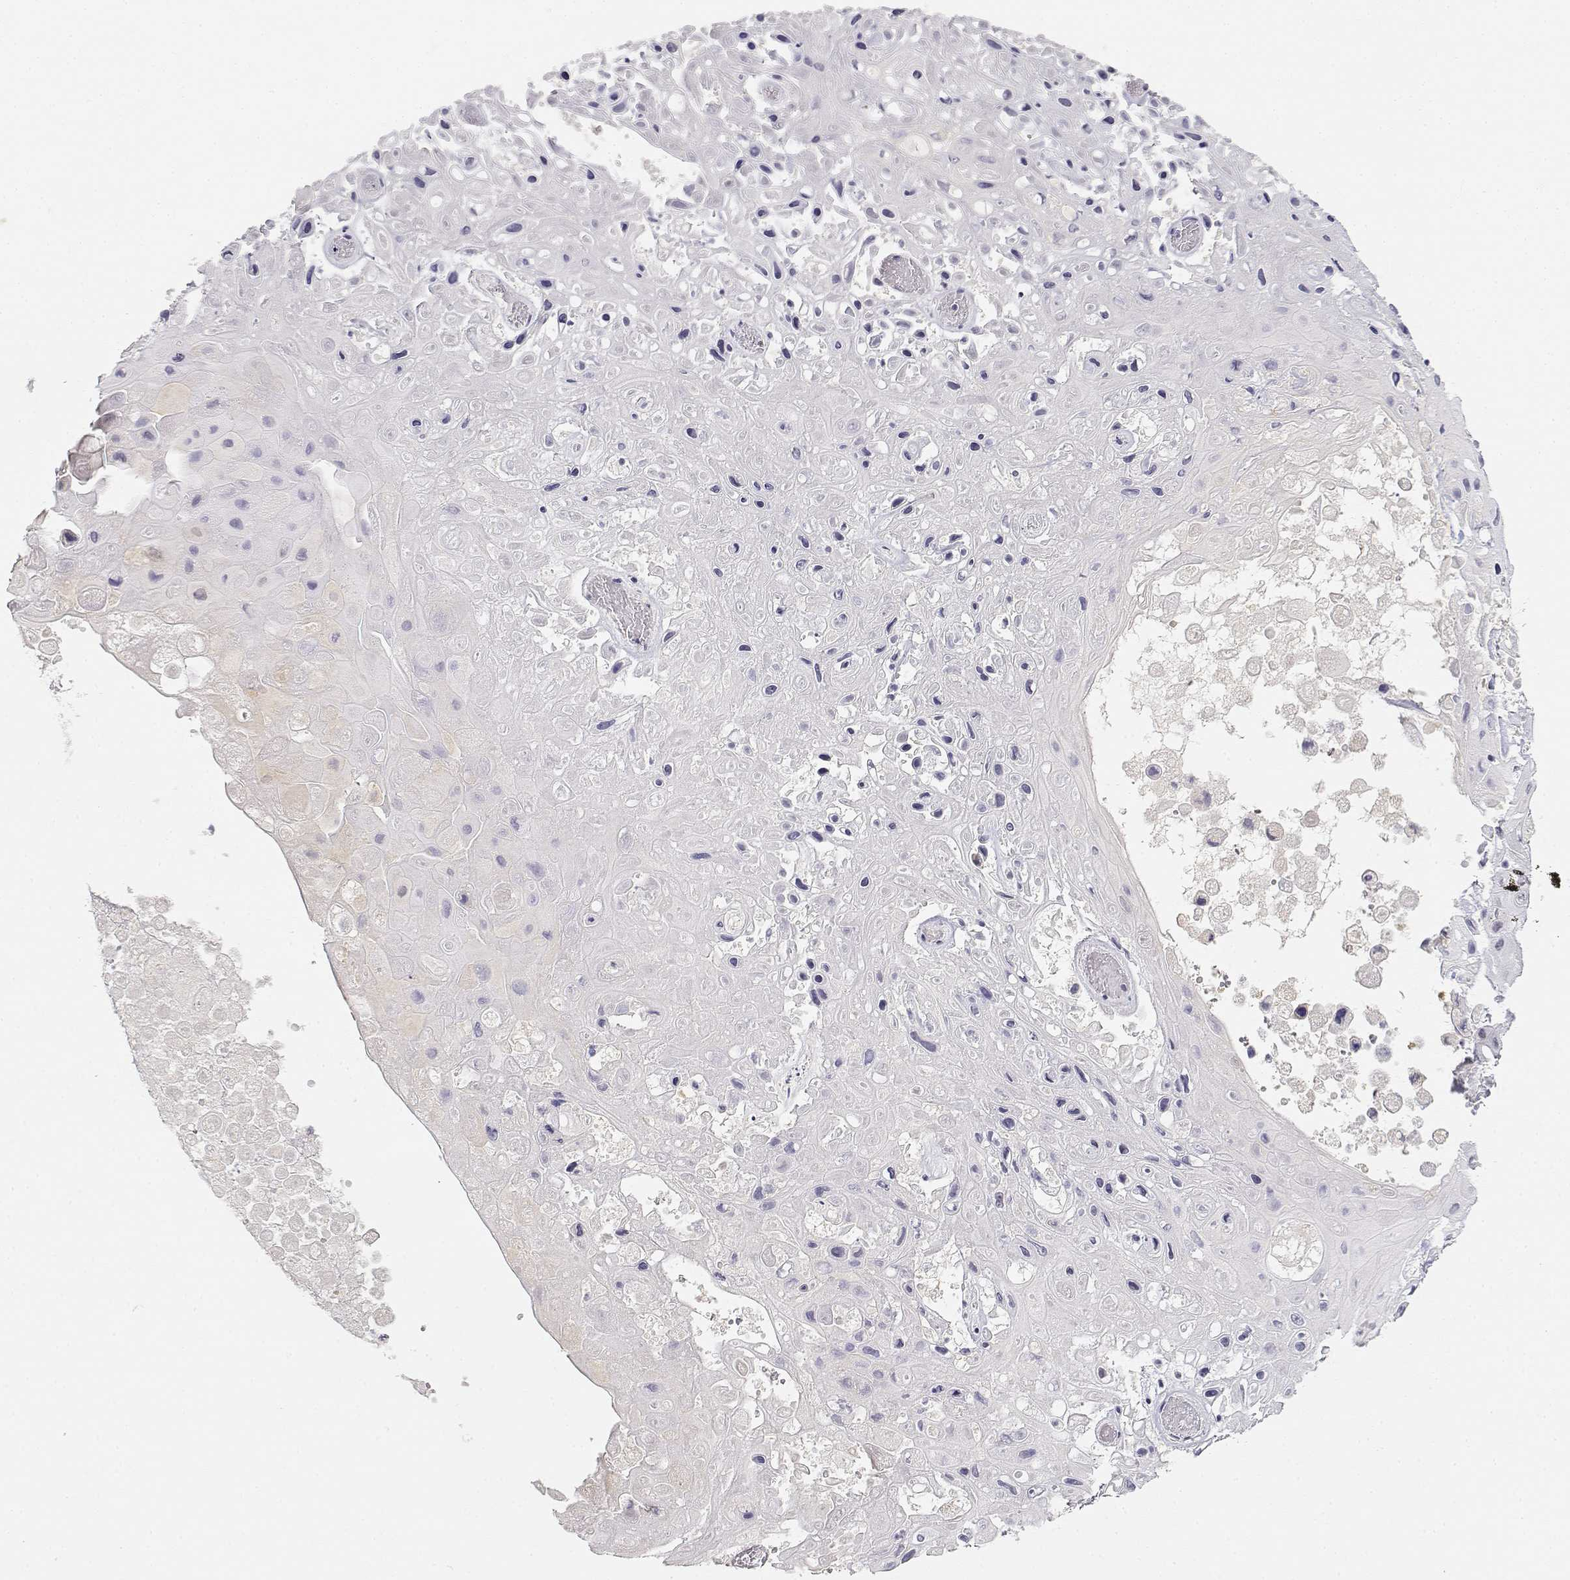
{"staining": {"intensity": "negative", "quantity": "none", "location": "none"}, "tissue": "skin cancer", "cell_type": "Tumor cells", "image_type": "cancer", "snomed": [{"axis": "morphology", "description": "Squamous cell carcinoma, NOS"}, {"axis": "topography", "description": "Skin"}], "caption": "The photomicrograph shows no significant staining in tumor cells of squamous cell carcinoma (skin).", "gene": "EAF2", "patient": {"sex": "male", "age": 82}}